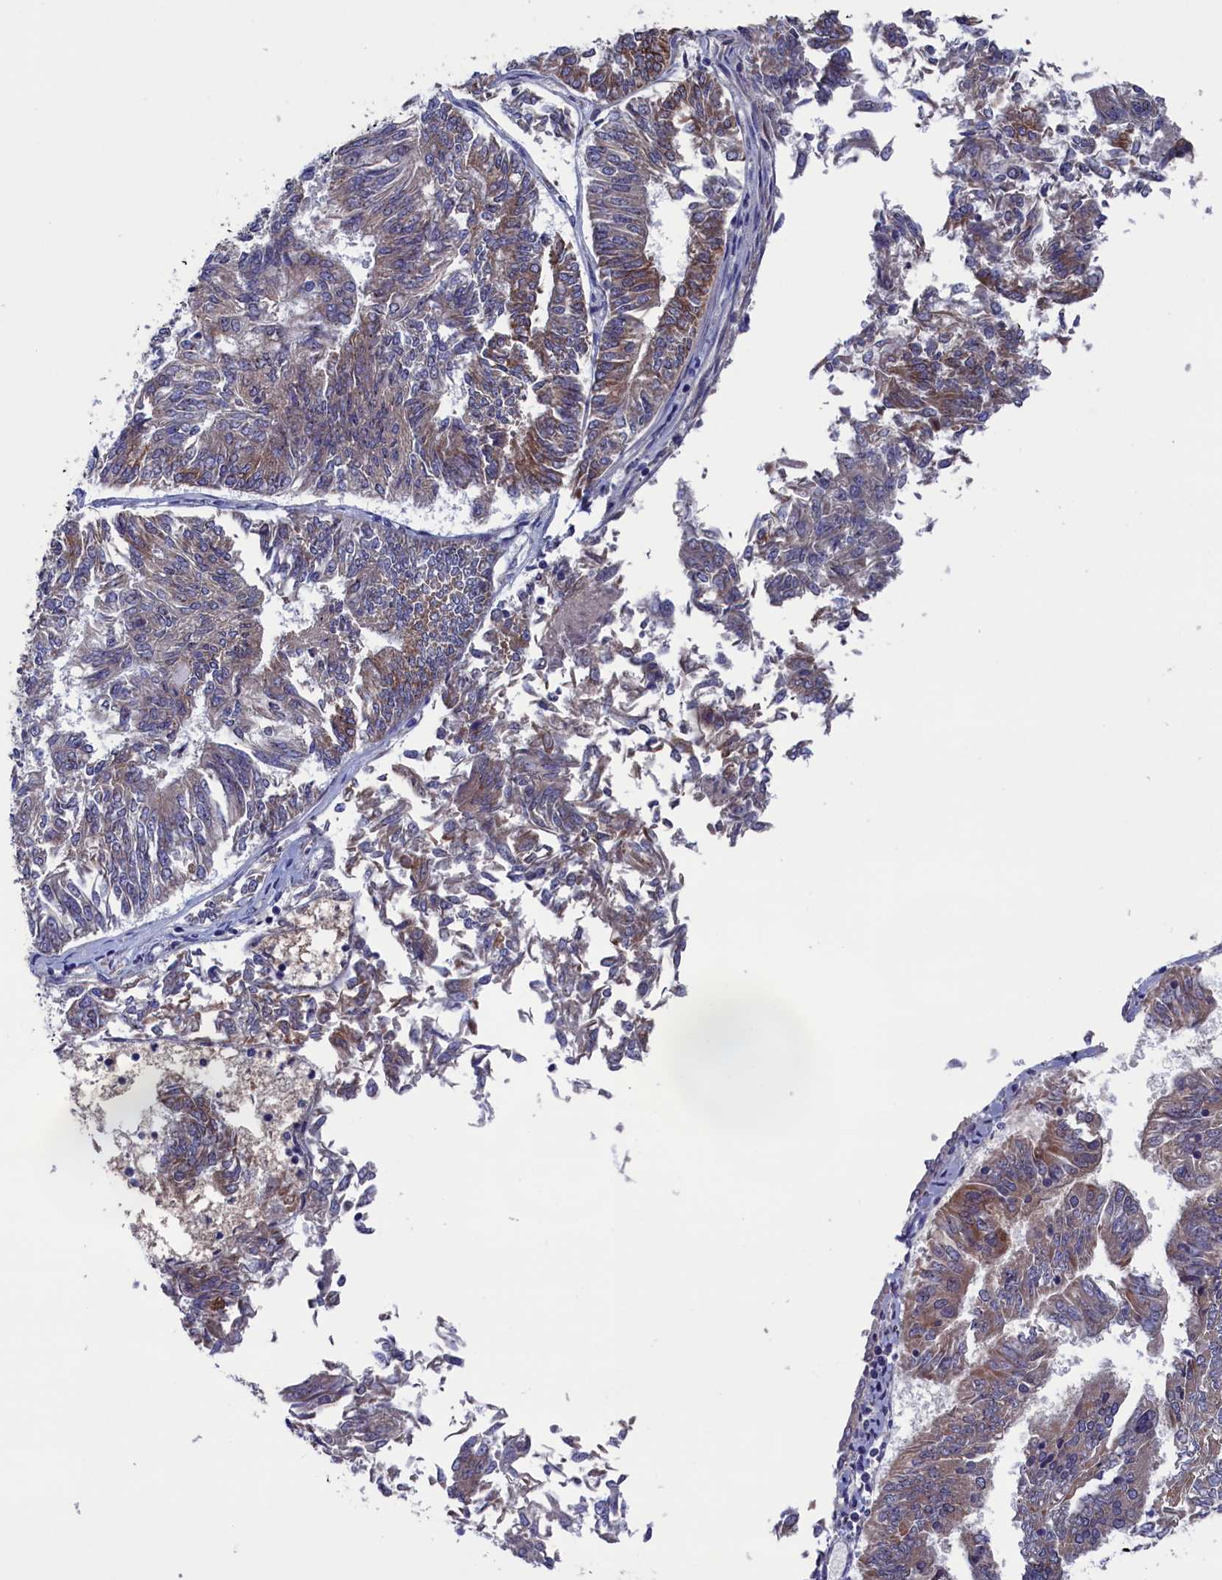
{"staining": {"intensity": "moderate", "quantity": "25%-75%", "location": "cytoplasmic/membranous"}, "tissue": "endometrial cancer", "cell_type": "Tumor cells", "image_type": "cancer", "snomed": [{"axis": "morphology", "description": "Adenocarcinoma, NOS"}, {"axis": "topography", "description": "Endometrium"}], "caption": "Human endometrial adenocarcinoma stained for a protein (brown) displays moderate cytoplasmic/membranous positive expression in approximately 25%-75% of tumor cells.", "gene": "SPATA13", "patient": {"sex": "female", "age": 58}}